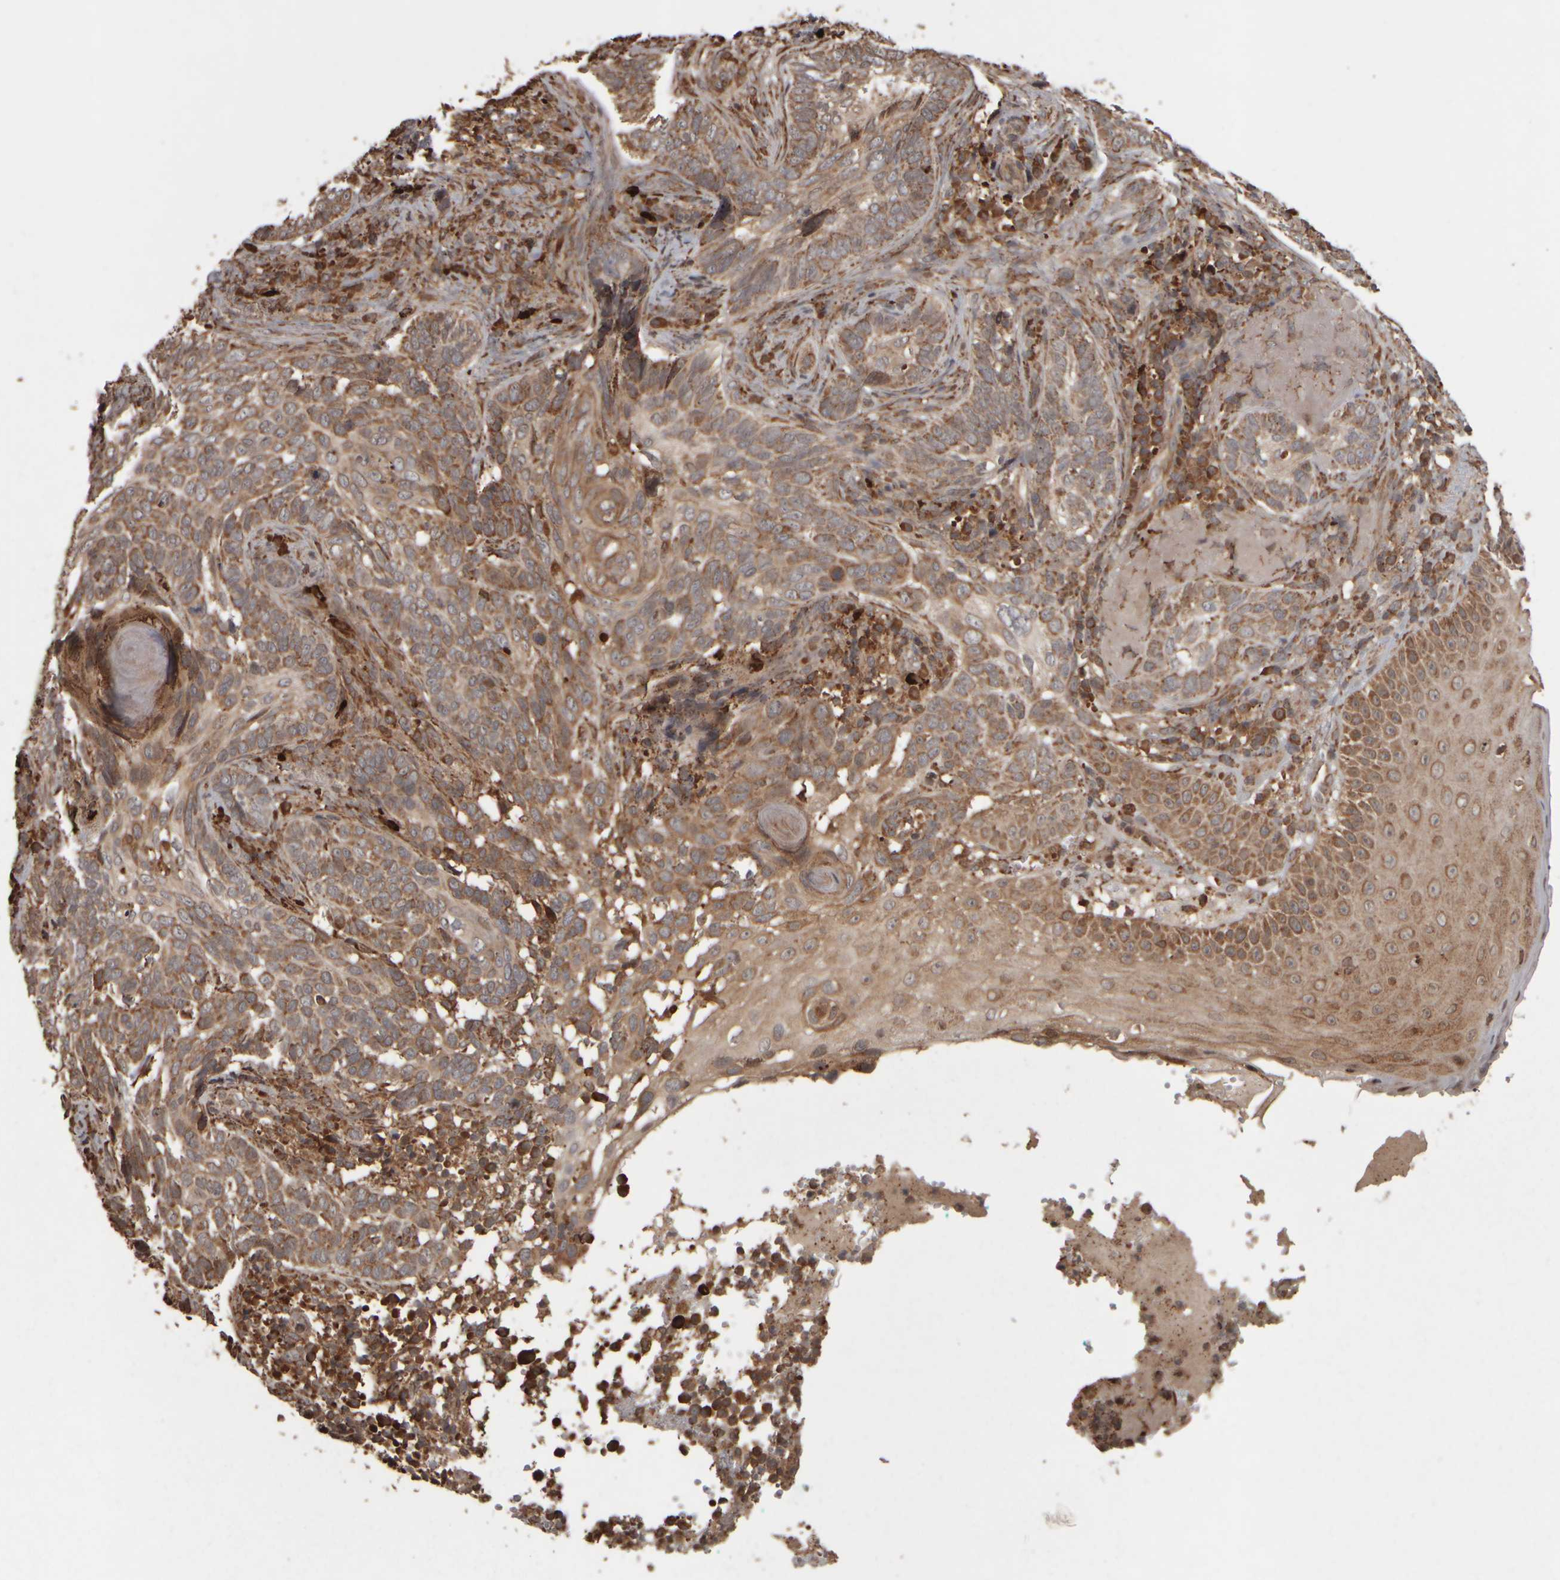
{"staining": {"intensity": "moderate", "quantity": ">75%", "location": "cytoplasmic/membranous"}, "tissue": "skin cancer", "cell_type": "Tumor cells", "image_type": "cancer", "snomed": [{"axis": "morphology", "description": "Basal cell carcinoma"}, {"axis": "topography", "description": "Skin"}], "caption": "Tumor cells exhibit moderate cytoplasmic/membranous positivity in approximately >75% of cells in skin cancer (basal cell carcinoma).", "gene": "AGBL3", "patient": {"sex": "female", "age": 89}}